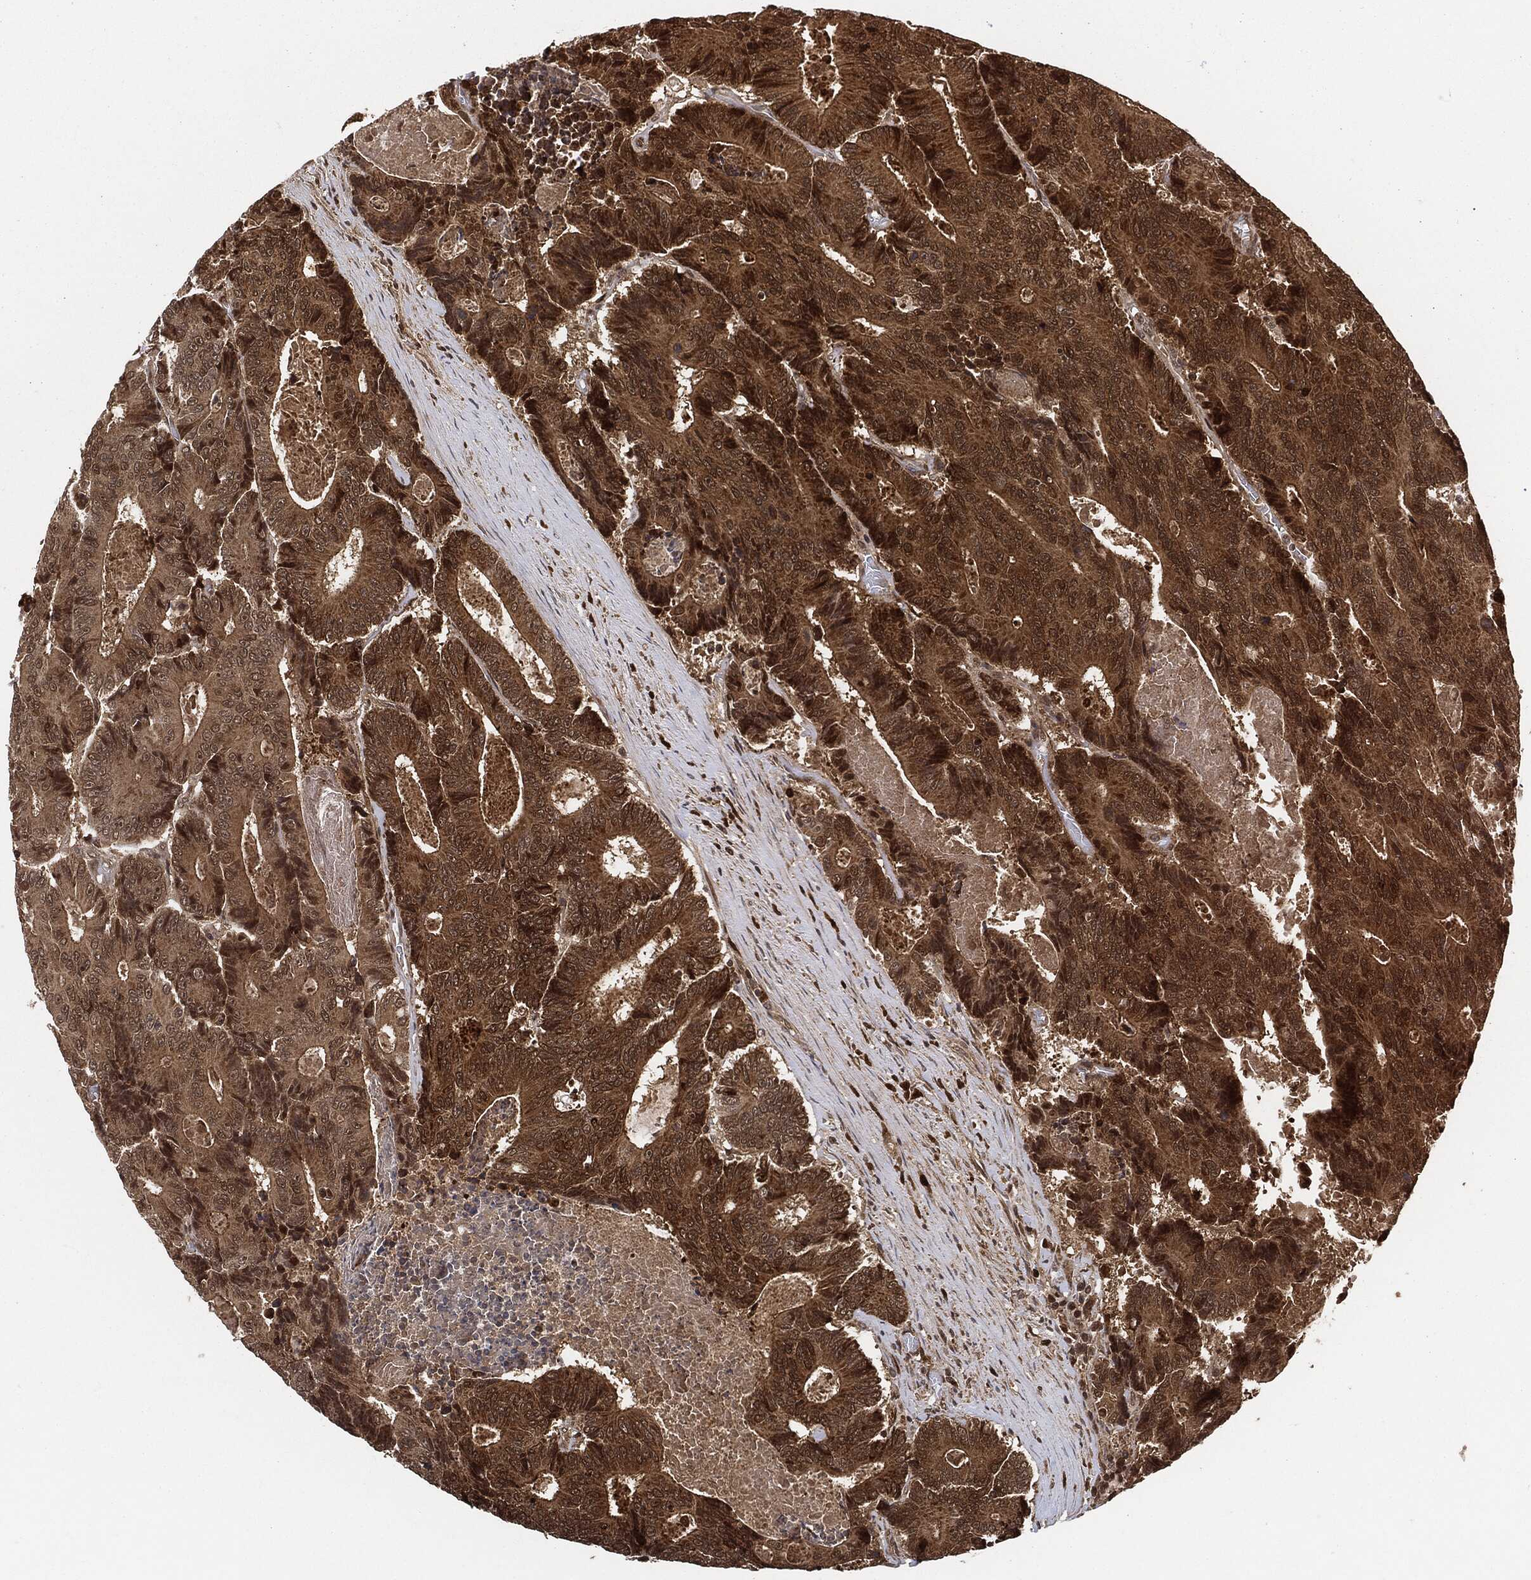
{"staining": {"intensity": "moderate", "quantity": ">75%", "location": "cytoplasmic/membranous,nuclear"}, "tissue": "colorectal cancer", "cell_type": "Tumor cells", "image_type": "cancer", "snomed": [{"axis": "morphology", "description": "Adenocarcinoma, NOS"}, {"axis": "topography", "description": "Colon"}], "caption": "DAB immunohistochemical staining of human colorectal cancer (adenocarcinoma) exhibits moderate cytoplasmic/membranous and nuclear protein positivity in about >75% of tumor cells.", "gene": "CUTA", "patient": {"sex": "male", "age": 83}}